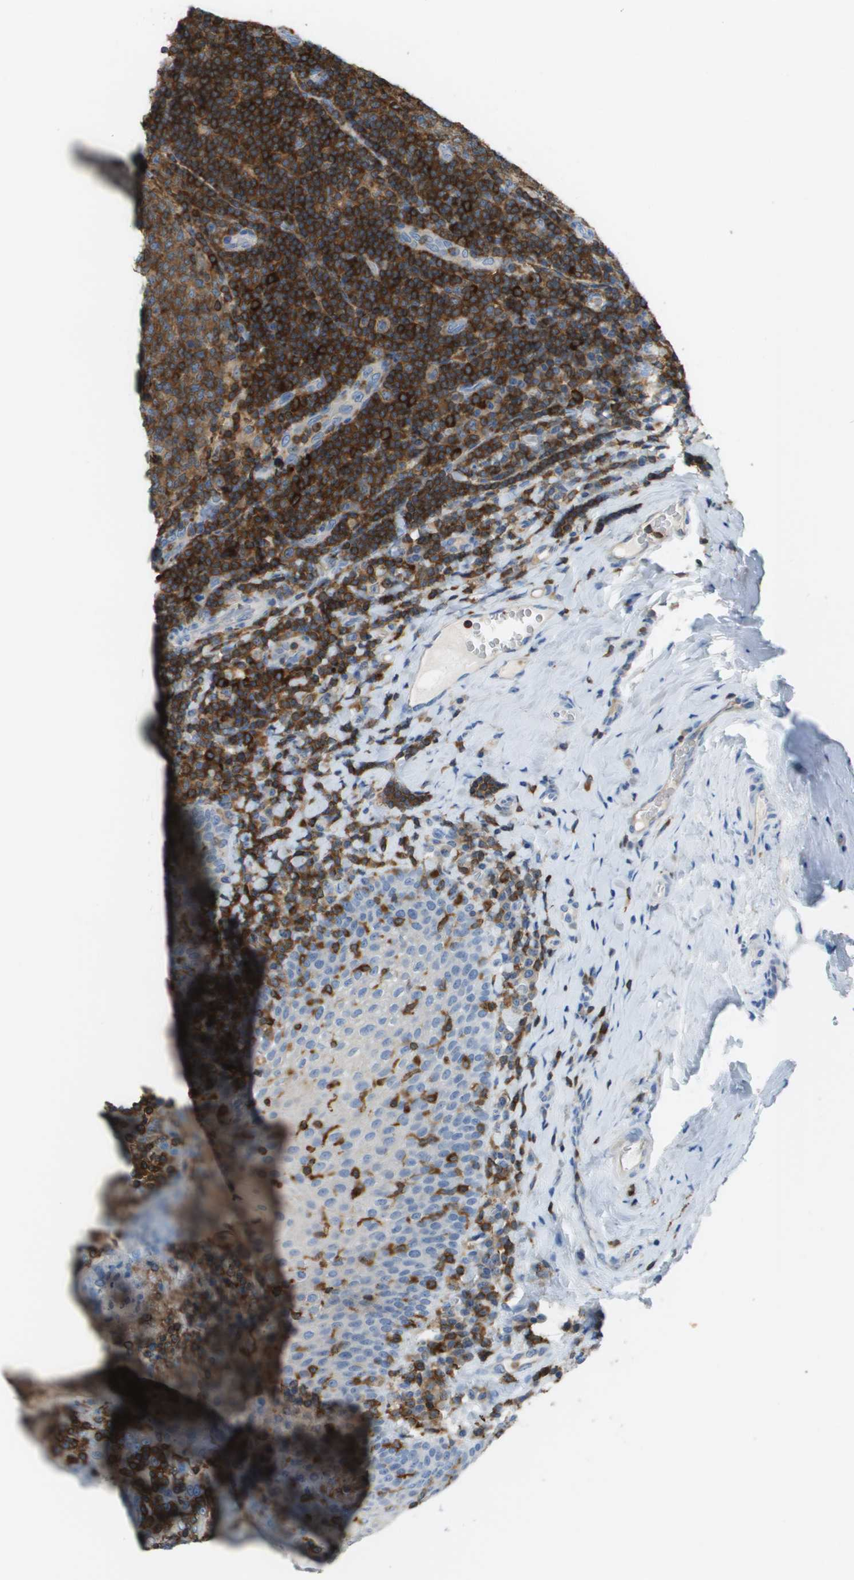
{"staining": {"intensity": "strong", "quantity": ">75%", "location": "cytoplasmic/membranous"}, "tissue": "tonsil", "cell_type": "Germinal center cells", "image_type": "normal", "snomed": [{"axis": "morphology", "description": "Normal tissue, NOS"}, {"axis": "topography", "description": "Tonsil"}], "caption": "Immunohistochemical staining of normal human tonsil shows >75% levels of strong cytoplasmic/membranous protein staining in approximately >75% of germinal center cells.", "gene": "APBB1IP", "patient": {"sex": "male", "age": 17}}